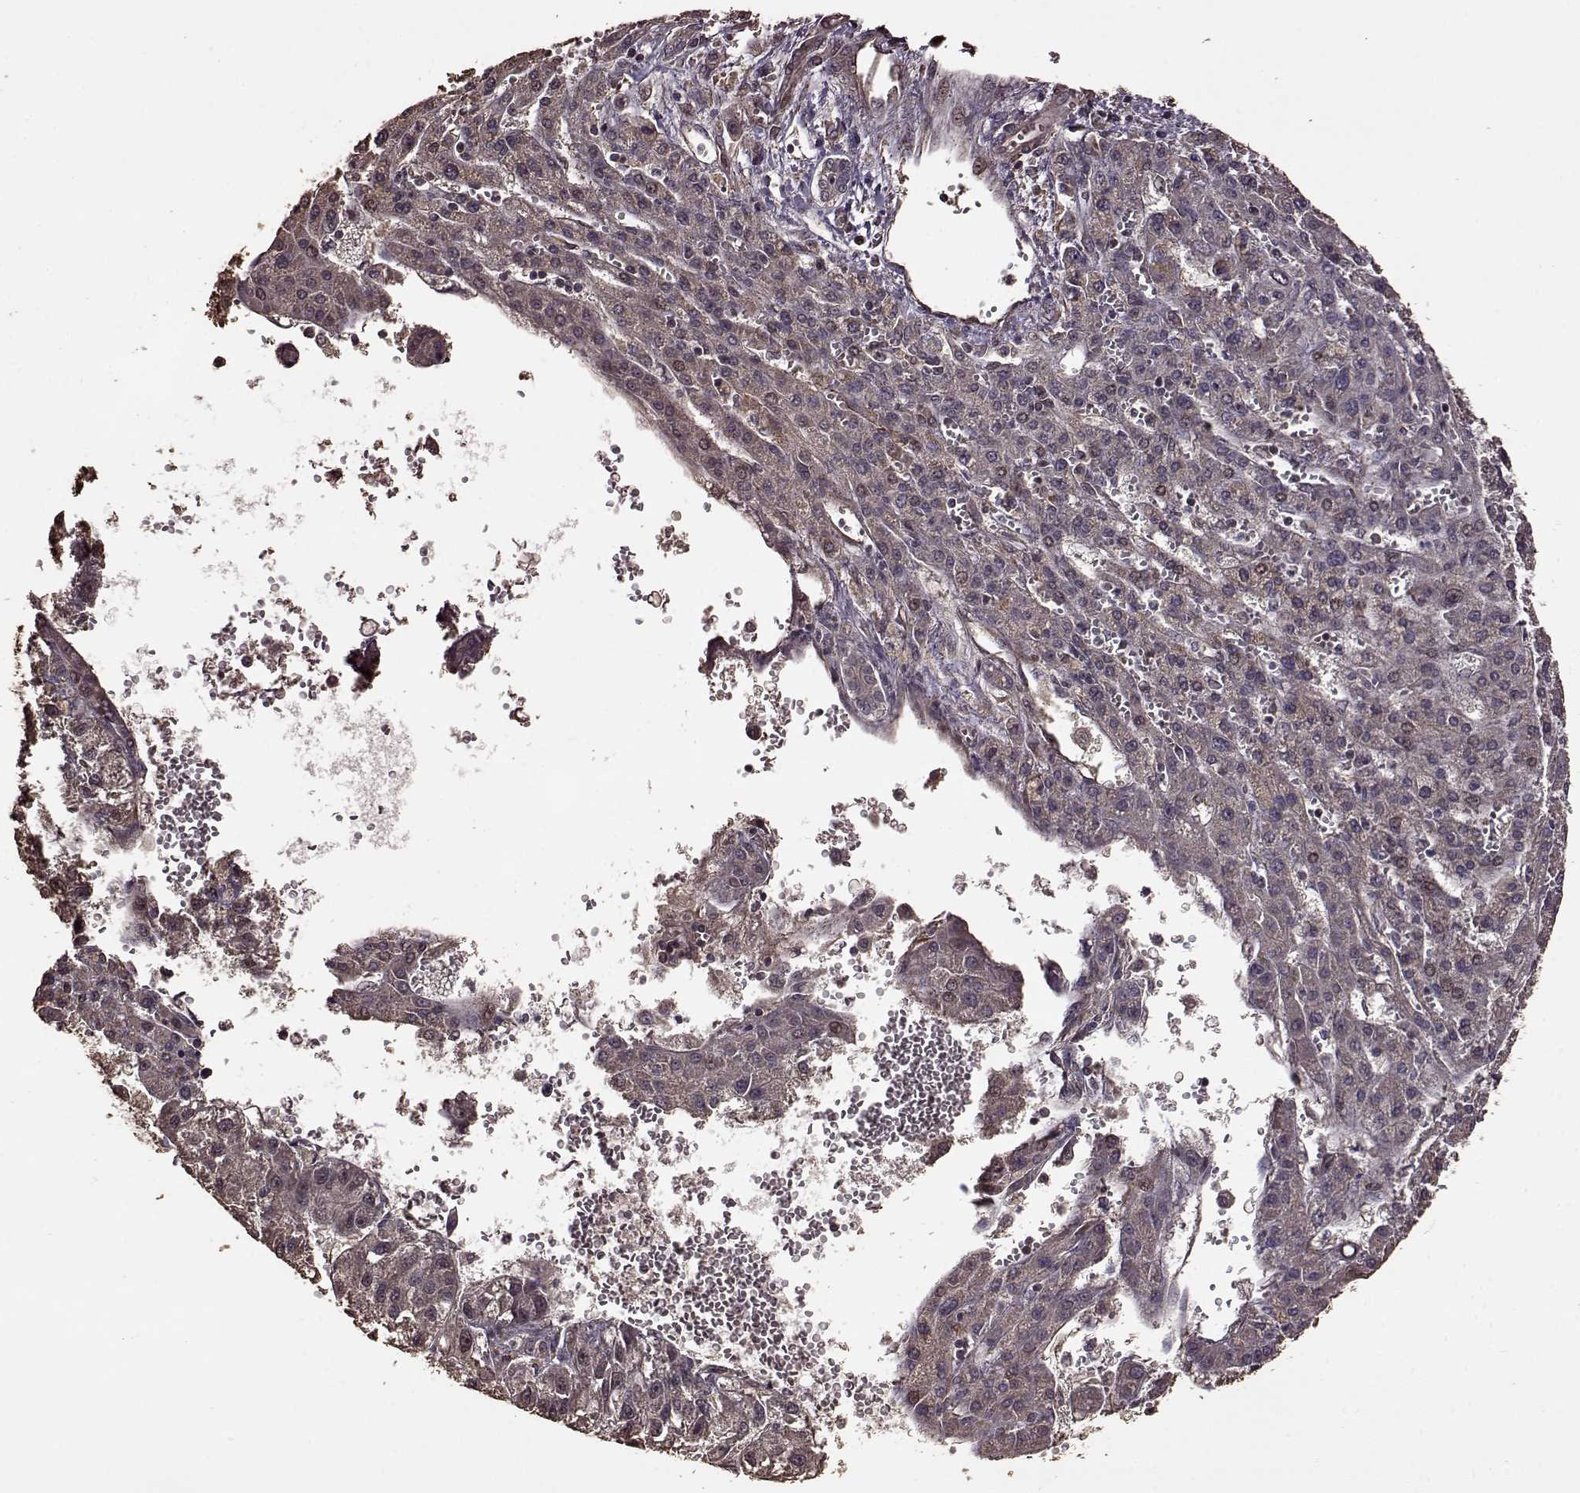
{"staining": {"intensity": "weak", "quantity": "<25%", "location": "cytoplasmic/membranous,nuclear"}, "tissue": "liver cancer", "cell_type": "Tumor cells", "image_type": "cancer", "snomed": [{"axis": "morphology", "description": "Carcinoma, Hepatocellular, NOS"}, {"axis": "topography", "description": "Liver"}], "caption": "Immunohistochemistry micrograph of neoplastic tissue: liver hepatocellular carcinoma stained with DAB demonstrates no significant protein staining in tumor cells.", "gene": "FBXW11", "patient": {"sex": "female", "age": 70}}